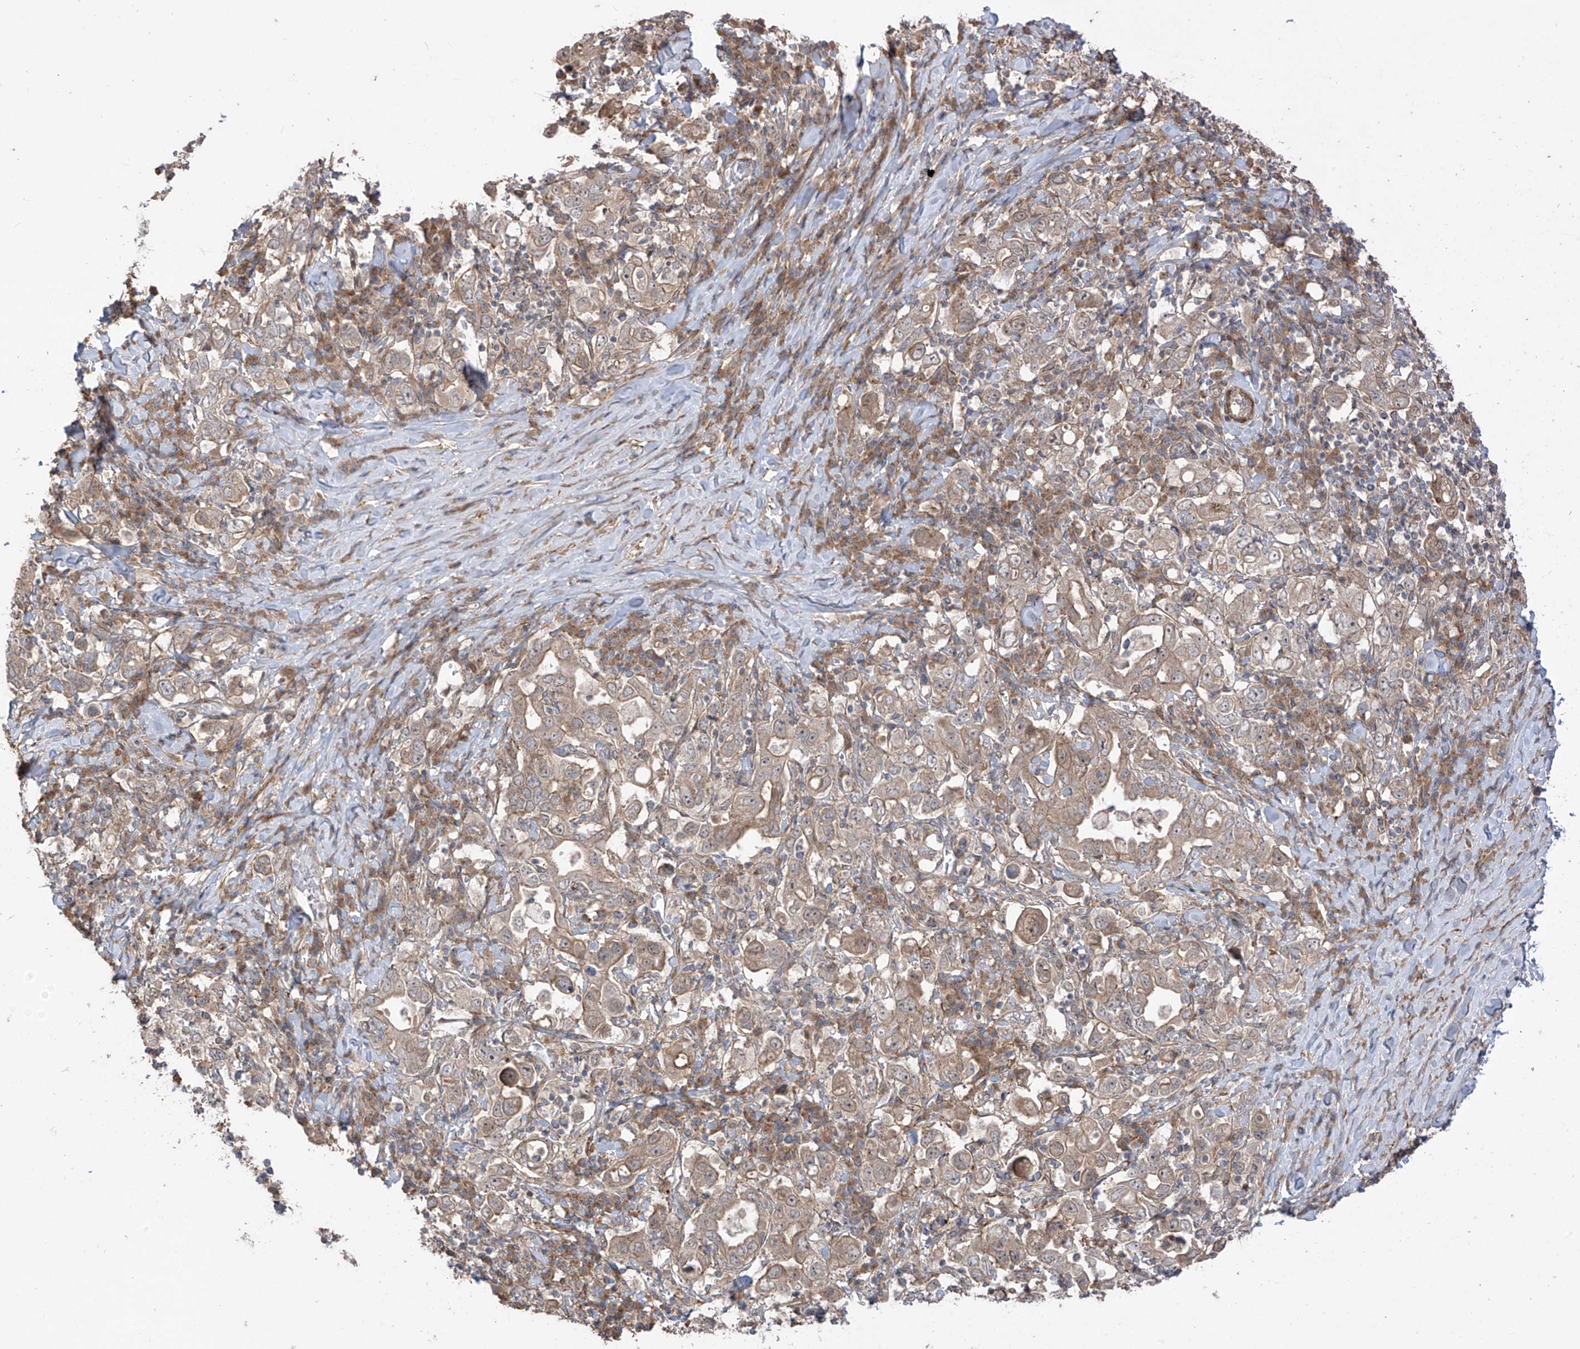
{"staining": {"intensity": "weak", "quantity": ">75%", "location": "cytoplasmic/membranous"}, "tissue": "stomach cancer", "cell_type": "Tumor cells", "image_type": "cancer", "snomed": [{"axis": "morphology", "description": "Adenocarcinoma, NOS"}, {"axis": "topography", "description": "Stomach, upper"}], "caption": "Stomach cancer stained with a protein marker shows weak staining in tumor cells.", "gene": "LRRC74A", "patient": {"sex": "male", "age": 62}}